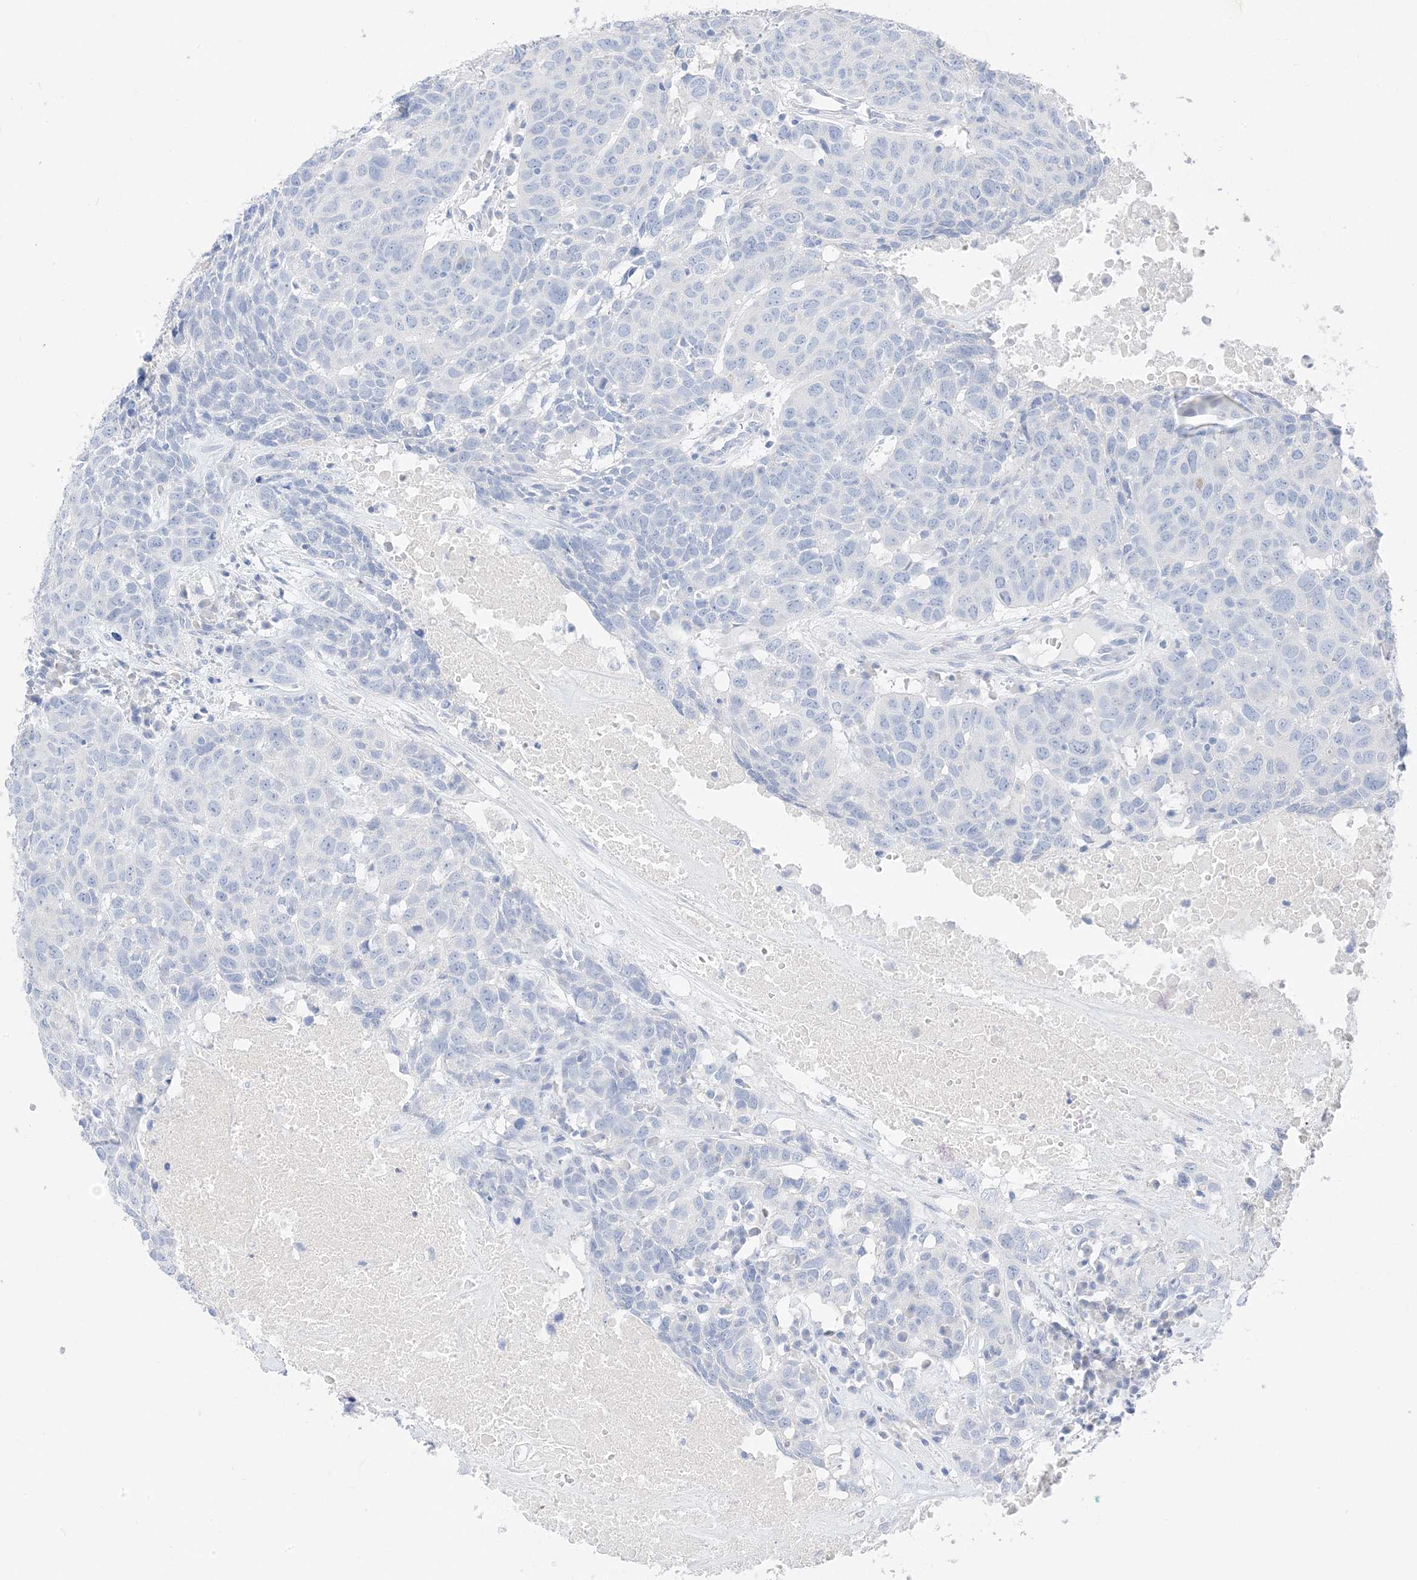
{"staining": {"intensity": "negative", "quantity": "none", "location": "none"}, "tissue": "head and neck cancer", "cell_type": "Tumor cells", "image_type": "cancer", "snomed": [{"axis": "morphology", "description": "Squamous cell carcinoma, NOS"}, {"axis": "topography", "description": "Head-Neck"}], "caption": "Human head and neck cancer stained for a protein using IHC reveals no staining in tumor cells.", "gene": "MUC17", "patient": {"sex": "male", "age": 66}}